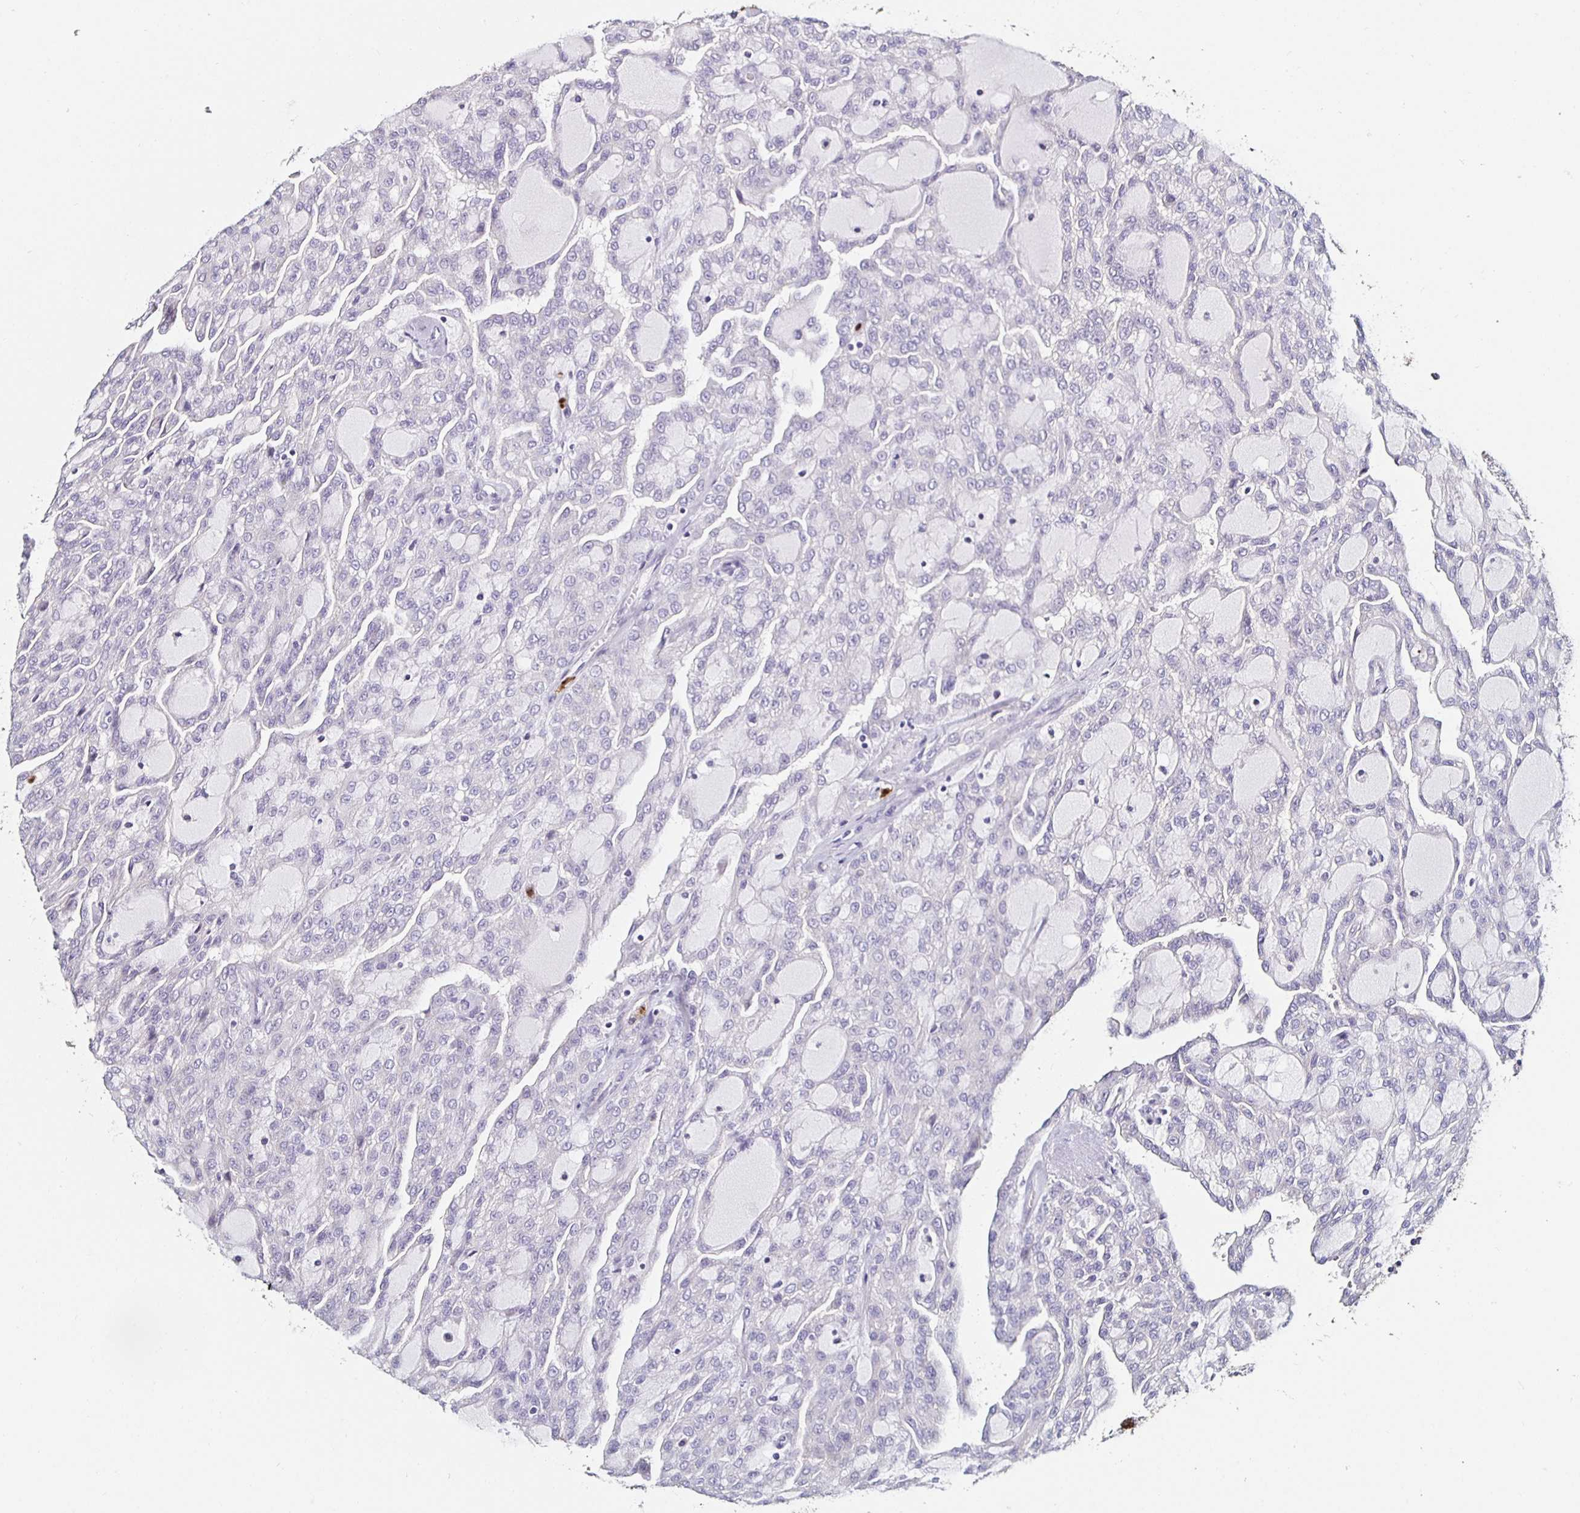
{"staining": {"intensity": "negative", "quantity": "none", "location": "none"}, "tissue": "renal cancer", "cell_type": "Tumor cells", "image_type": "cancer", "snomed": [{"axis": "morphology", "description": "Adenocarcinoma, NOS"}, {"axis": "topography", "description": "Kidney"}], "caption": "High magnification brightfield microscopy of renal adenocarcinoma stained with DAB (3,3'-diaminobenzidine) (brown) and counterstained with hematoxylin (blue): tumor cells show no significant staining. Nuclei are stained in blue.", "gene": "TLR4", "patient": {"sex": "male", "age": 63}}